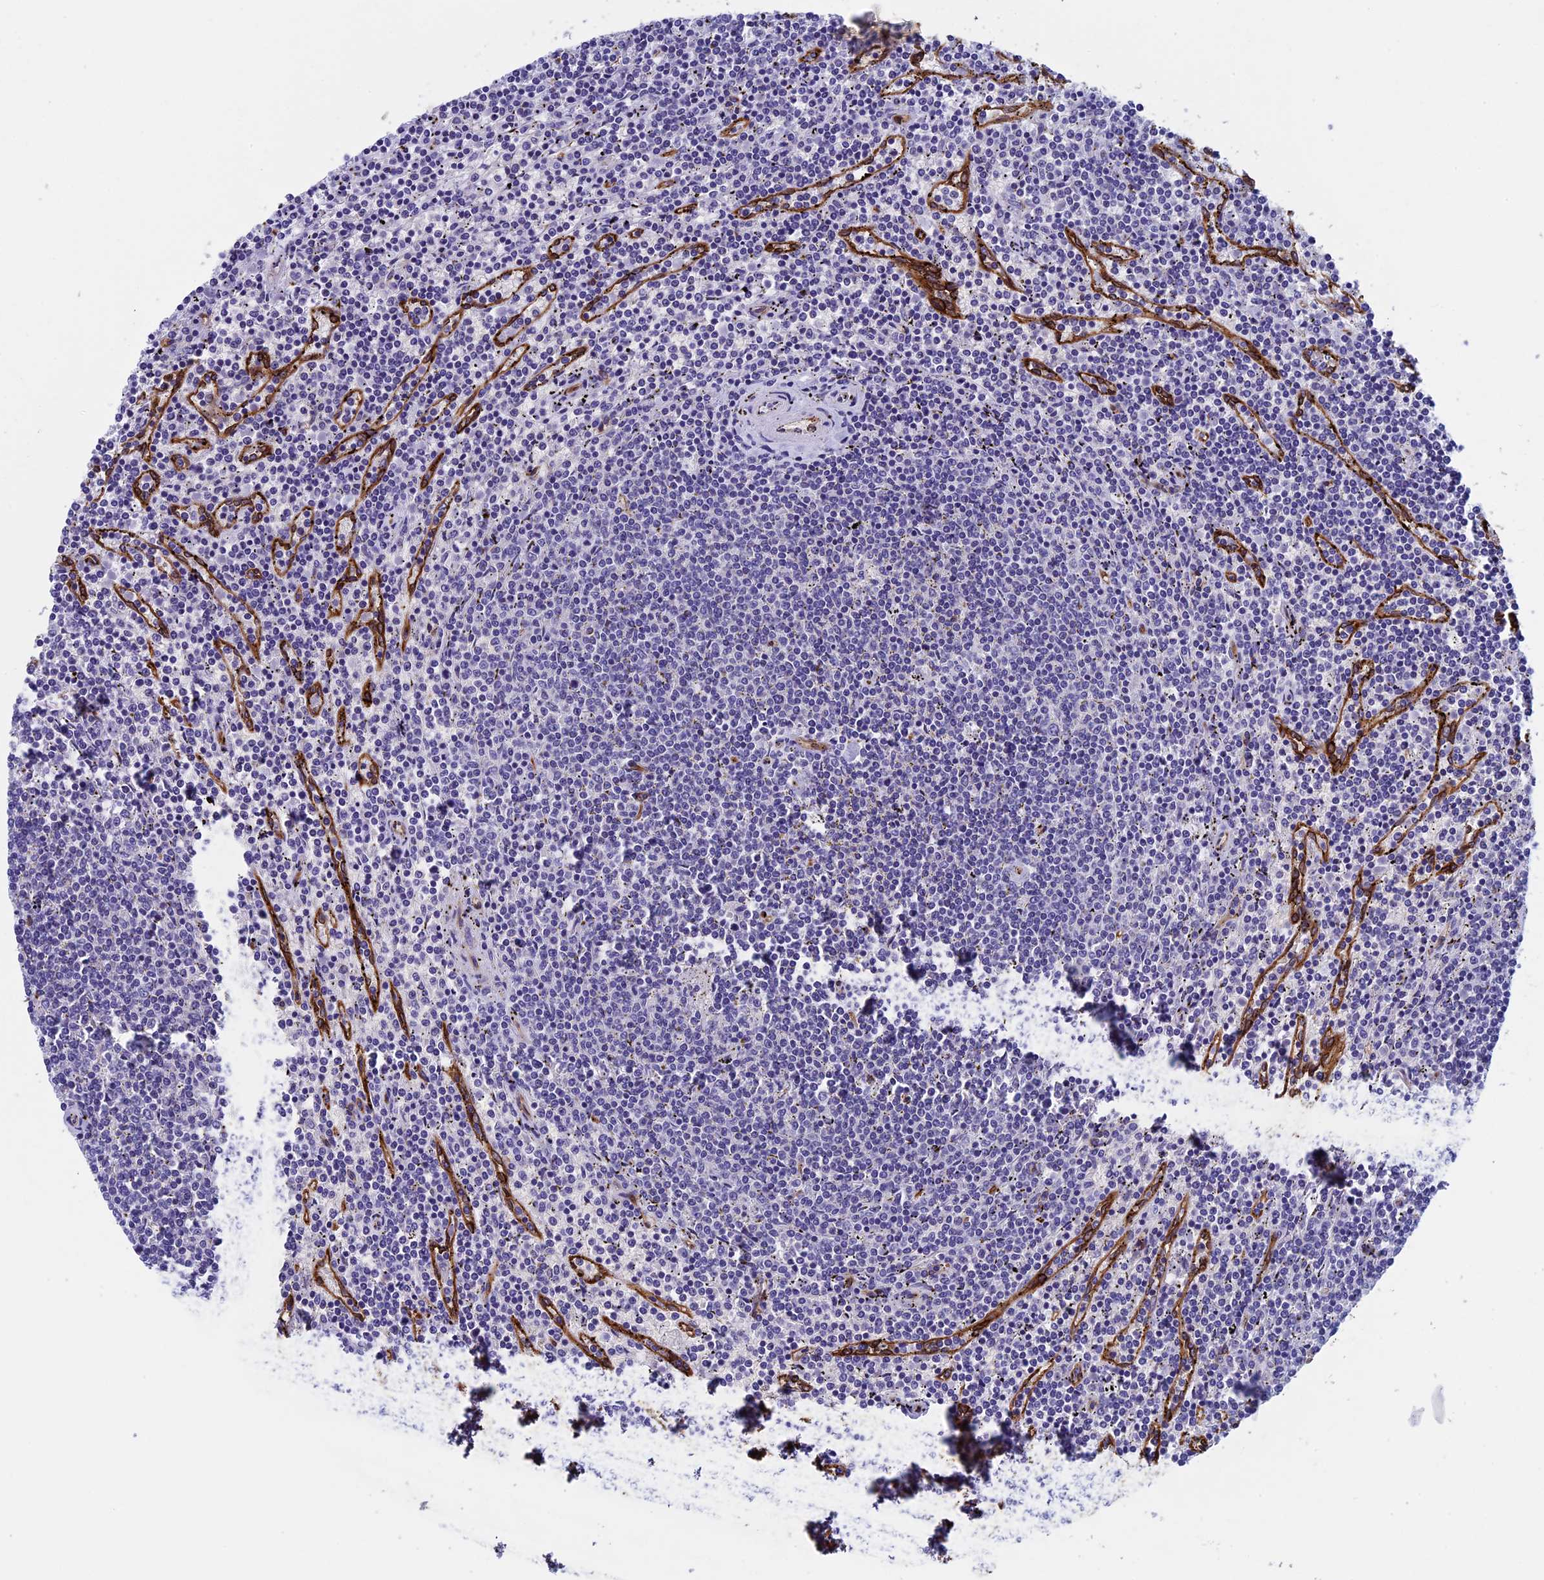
{"staining": {"intensity": "negative", "quantity": "none", "location": "none"}, "tissue": "lymphoma", "cell_type": "Tumor cells", "image_type": "cancer", "snomed": [{"axis": "morphology", "description": "Malignant lymphoma, non-Hodgkin's type, Low grade"}, {"axis": "topography", "description": "Spleen"}], "caption": "IHC photomicrograph of lymphoma stained for a protein (brown), which exhibits no expression in tumor cells. The staining is performed using DAB brown chromogen with nuclei counter-stained in using hematoxylin.", "gene": "INSYN1", "patient": {"sex": "female", "age": 50}}